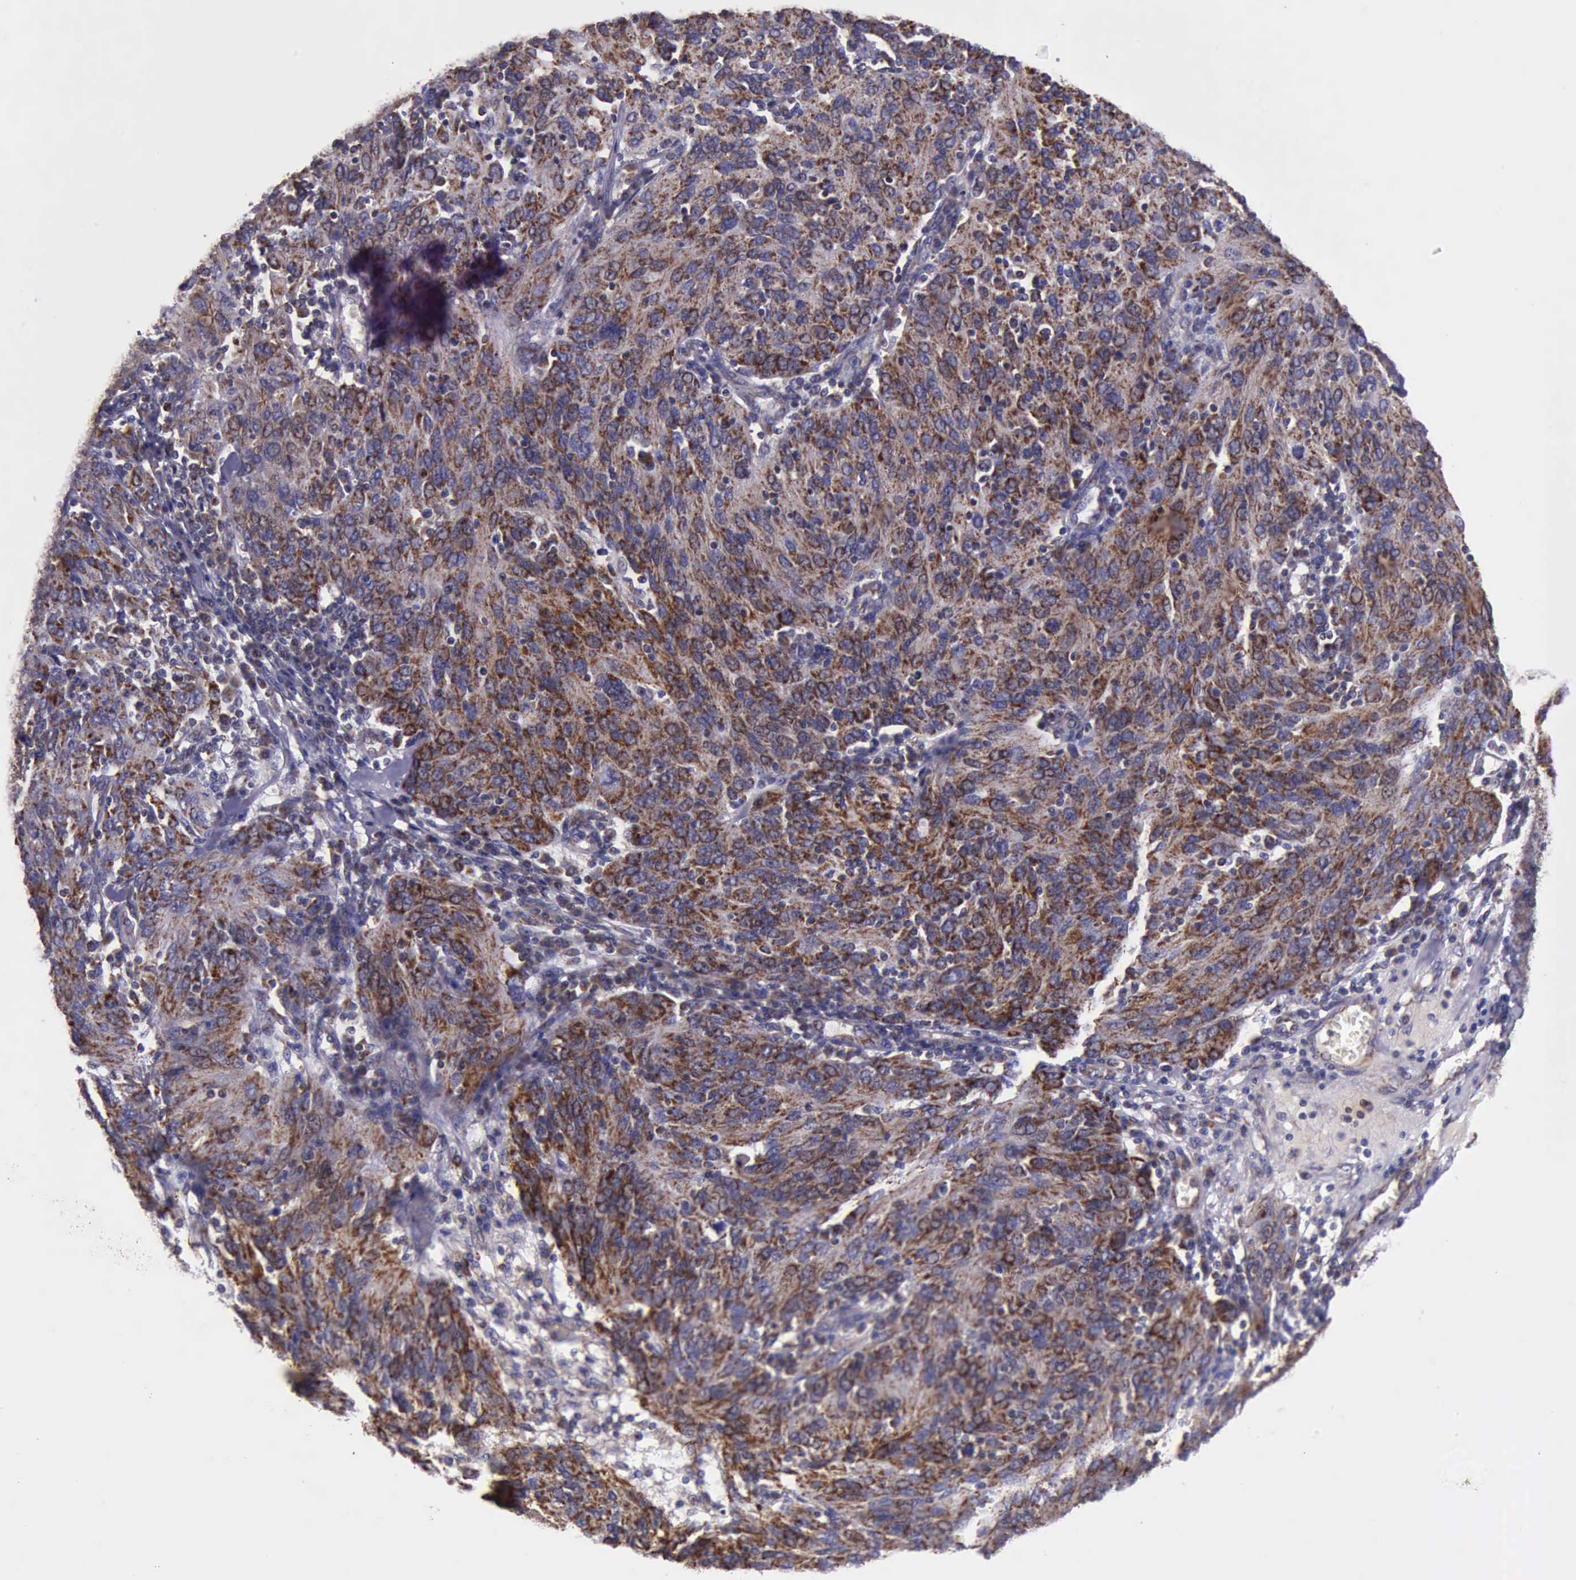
{"staining": {"intensity": "moderate", "quantity": ">75%", "location": "cytoplasmic/membranous"}, "tissue": "ovarian cancer", "cell_type": "Tumor cells", "image_type": "cancer", "snomed": [{"axis": "morphology", "description": "Carcinoma, endometroid"}, {"axis": "topography", "description": "Ovary"}], "caption": "Immunohistochemistry (IHC) (DAB) staining of ovarian endometroid carcinoma reveals moderate cytoplasmic/membranous protein expression in about >75% of tumor cells.", "gene": "TXN2", "patient": {"sex": "female", "age": 50}}